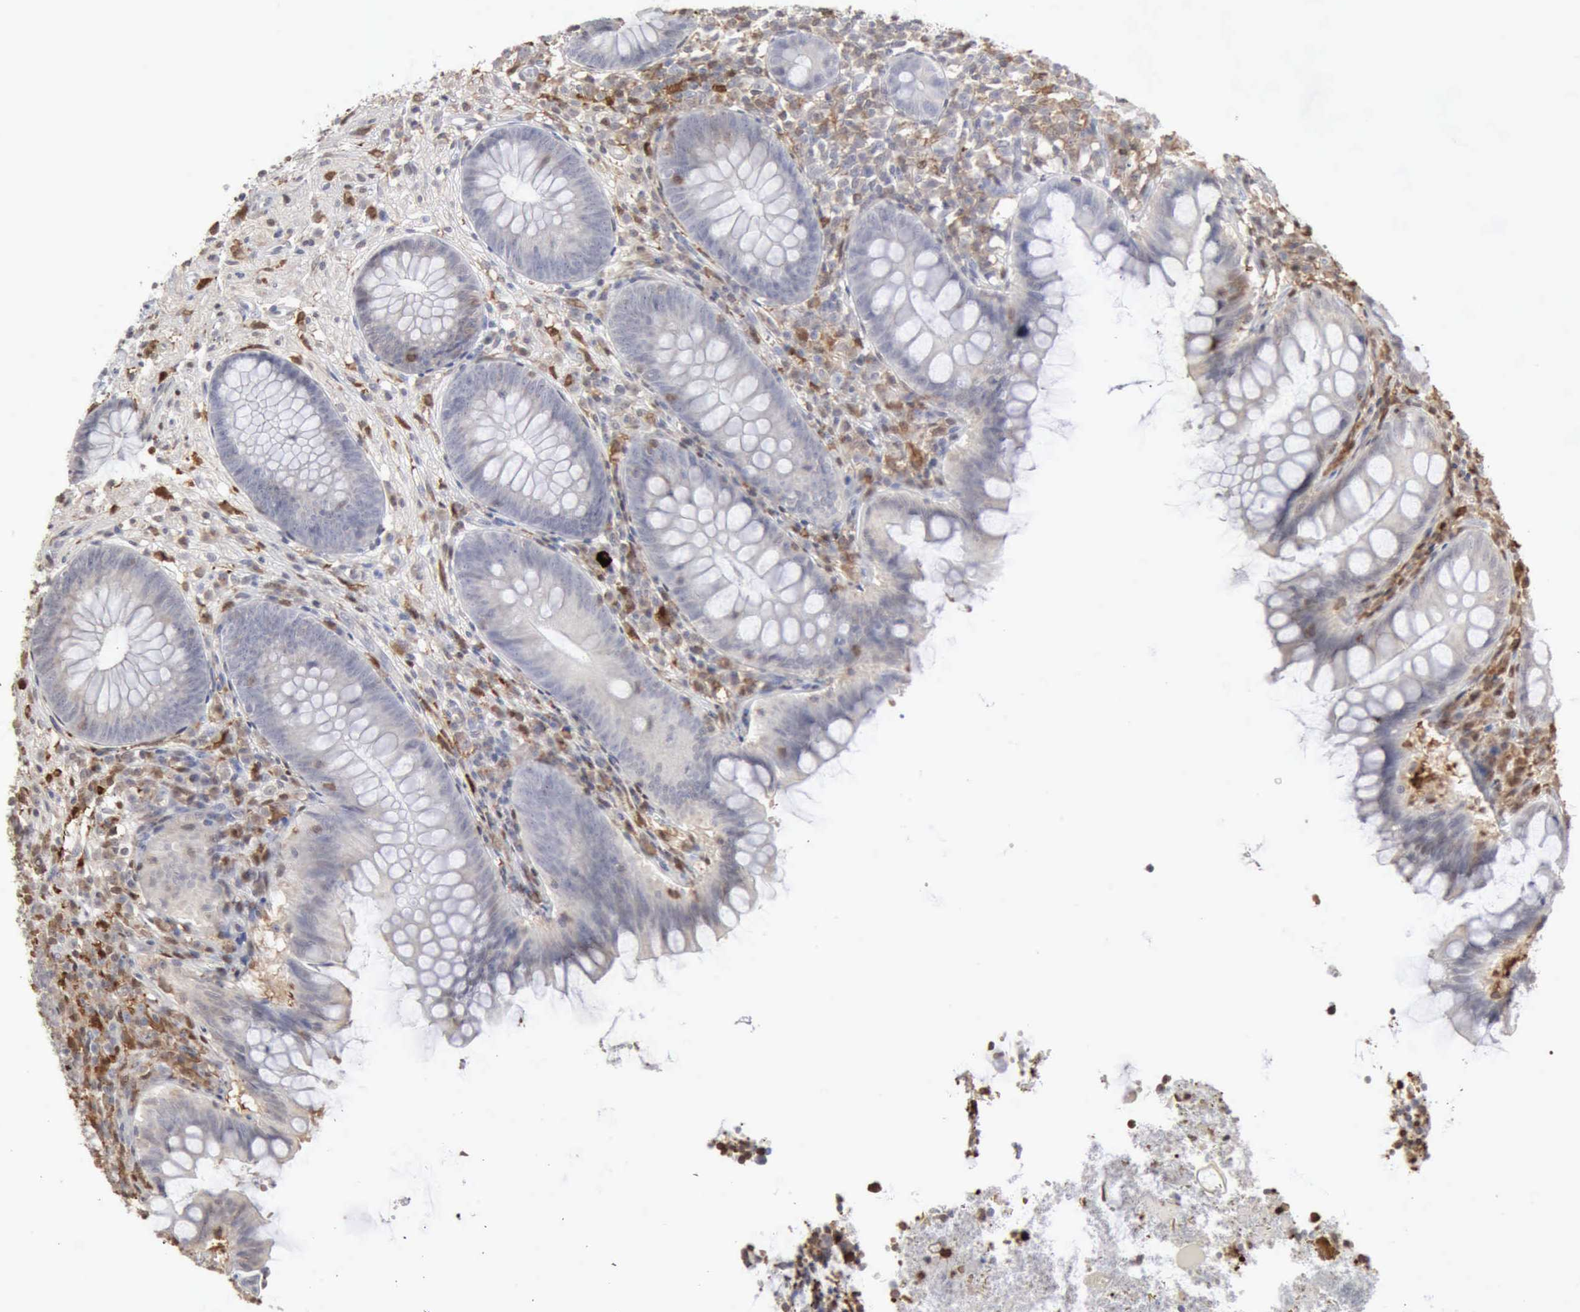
{"staining": {"intensity": "negative", "quantity": "none", "location": "none"}, "tissue": "appendix", "cell_type": "Glandular cells", "image_type": "normal", "snomed": [{"axis": "morphology", "description": "Normal tissue, NOS"}, {"axis": "topography", "description": "Appendix"}], "caption": "Micrograph shows no protein expression in glandular cells of benign appendix. (IHC, brightfield microscopy, high magnification).", "gene": "STAT1", "patient": {"sex": "female", "age": 66}}